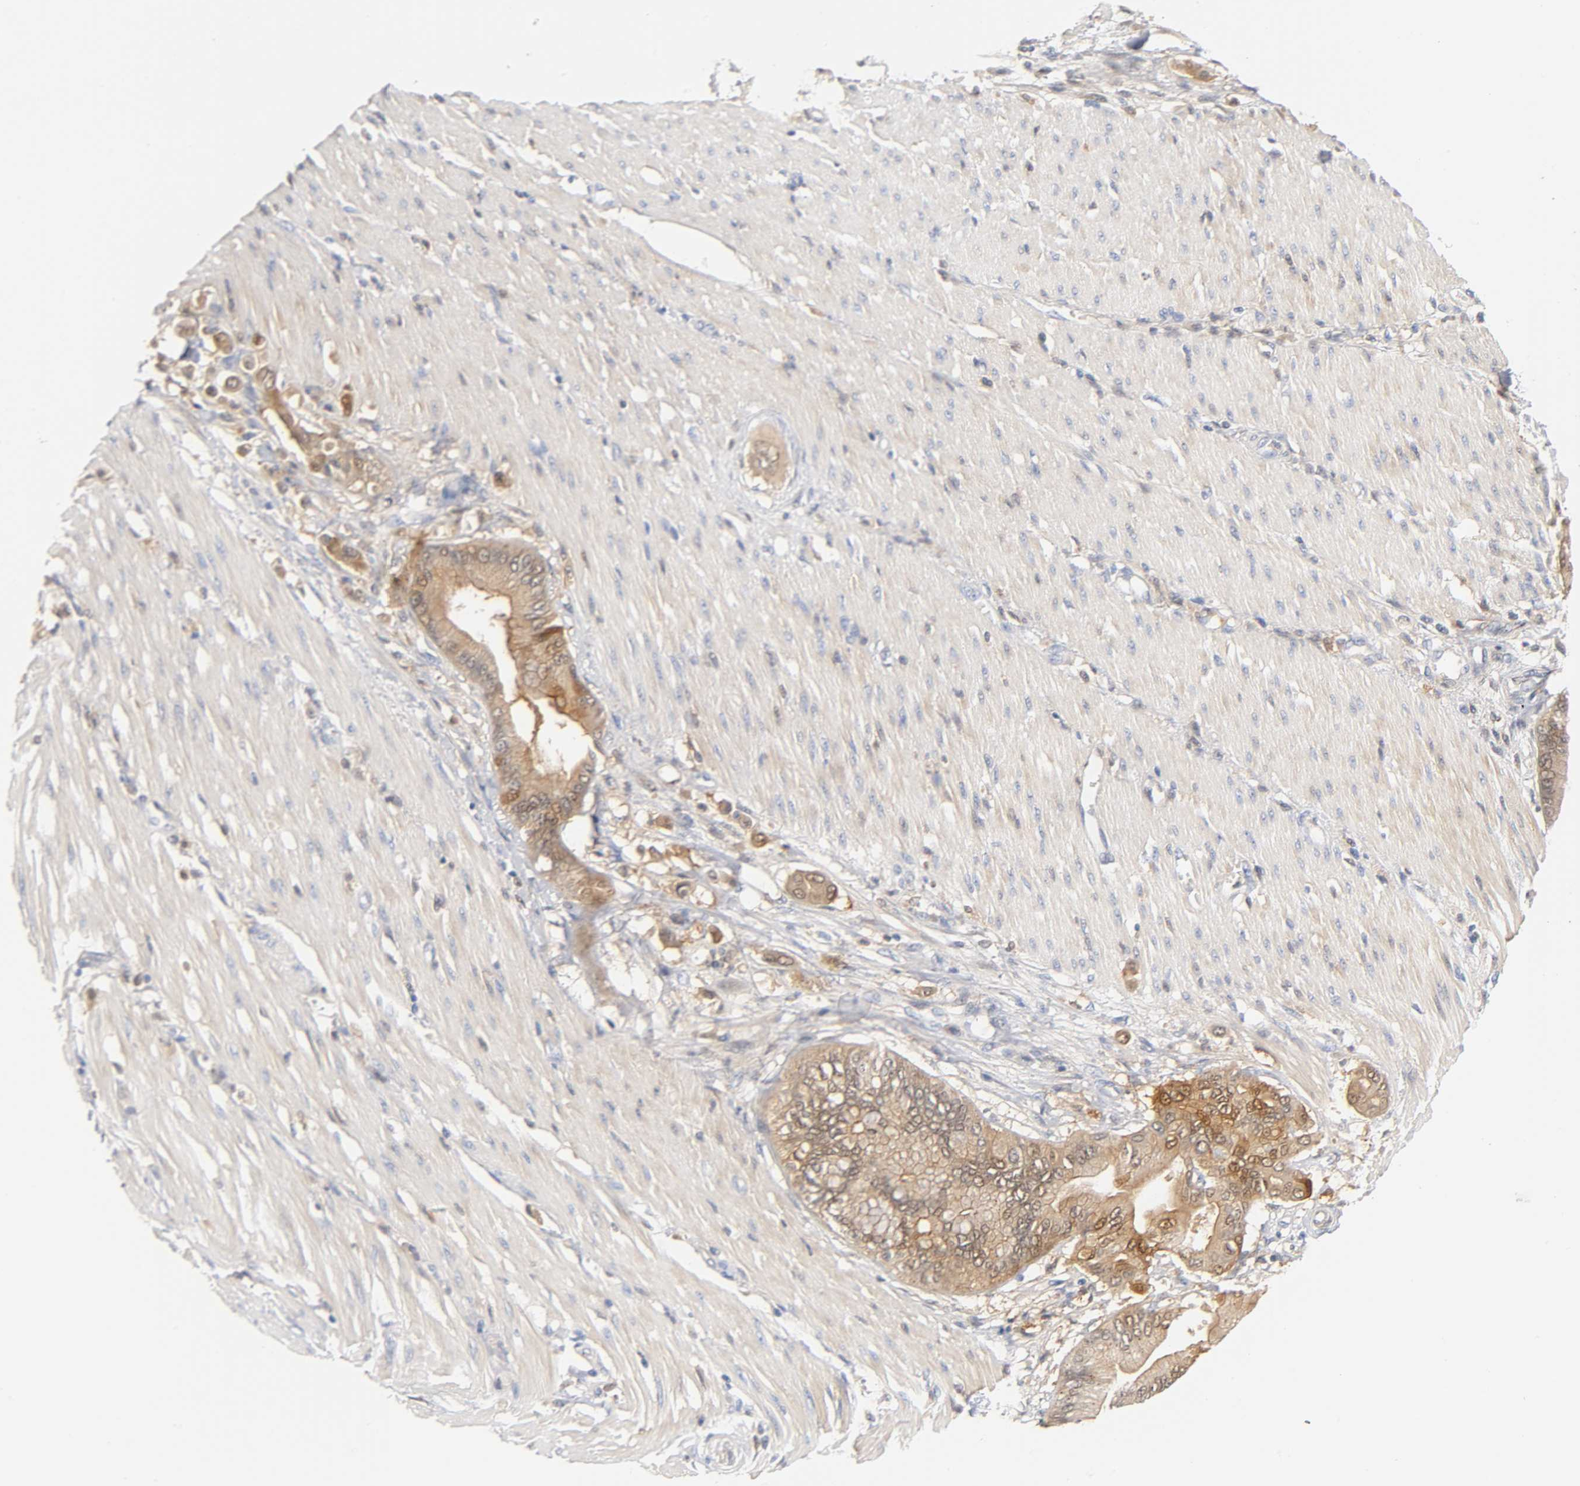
{"staining": {"intensity": "weak", "quantity": ">75%", "location": "cytoplasmic/membranous,nuclear"}, "tissue": "pancreatic cancer", "cell_type": "Tumor cells", "image_type": "cancer", "snomed": [{"axis": "morphology", "description": "Adenocarcinoma, NOS"}, {"axis": "morphology", "description": "Adenocarcinoma, metastatic, NOS"}, {"axis": "topography", "description": "Lymph node"}, {"axis": "topography", "description": "Pancreas"}, {"axis": "topography", "description": "Duodenum"}], "caption": "Protein analysis of adenocarcinoma (pancreatic) tissue exhibits weak cytoplasmic/membranous and nuclear staining in approximately >75% of tumor cells. (DAB (3,3'-diaminobenzidine) = brown stain, brightfield microscopy at high magnification).", "gene": "IL18", "patient": {"sex": "female", "age": 64}}